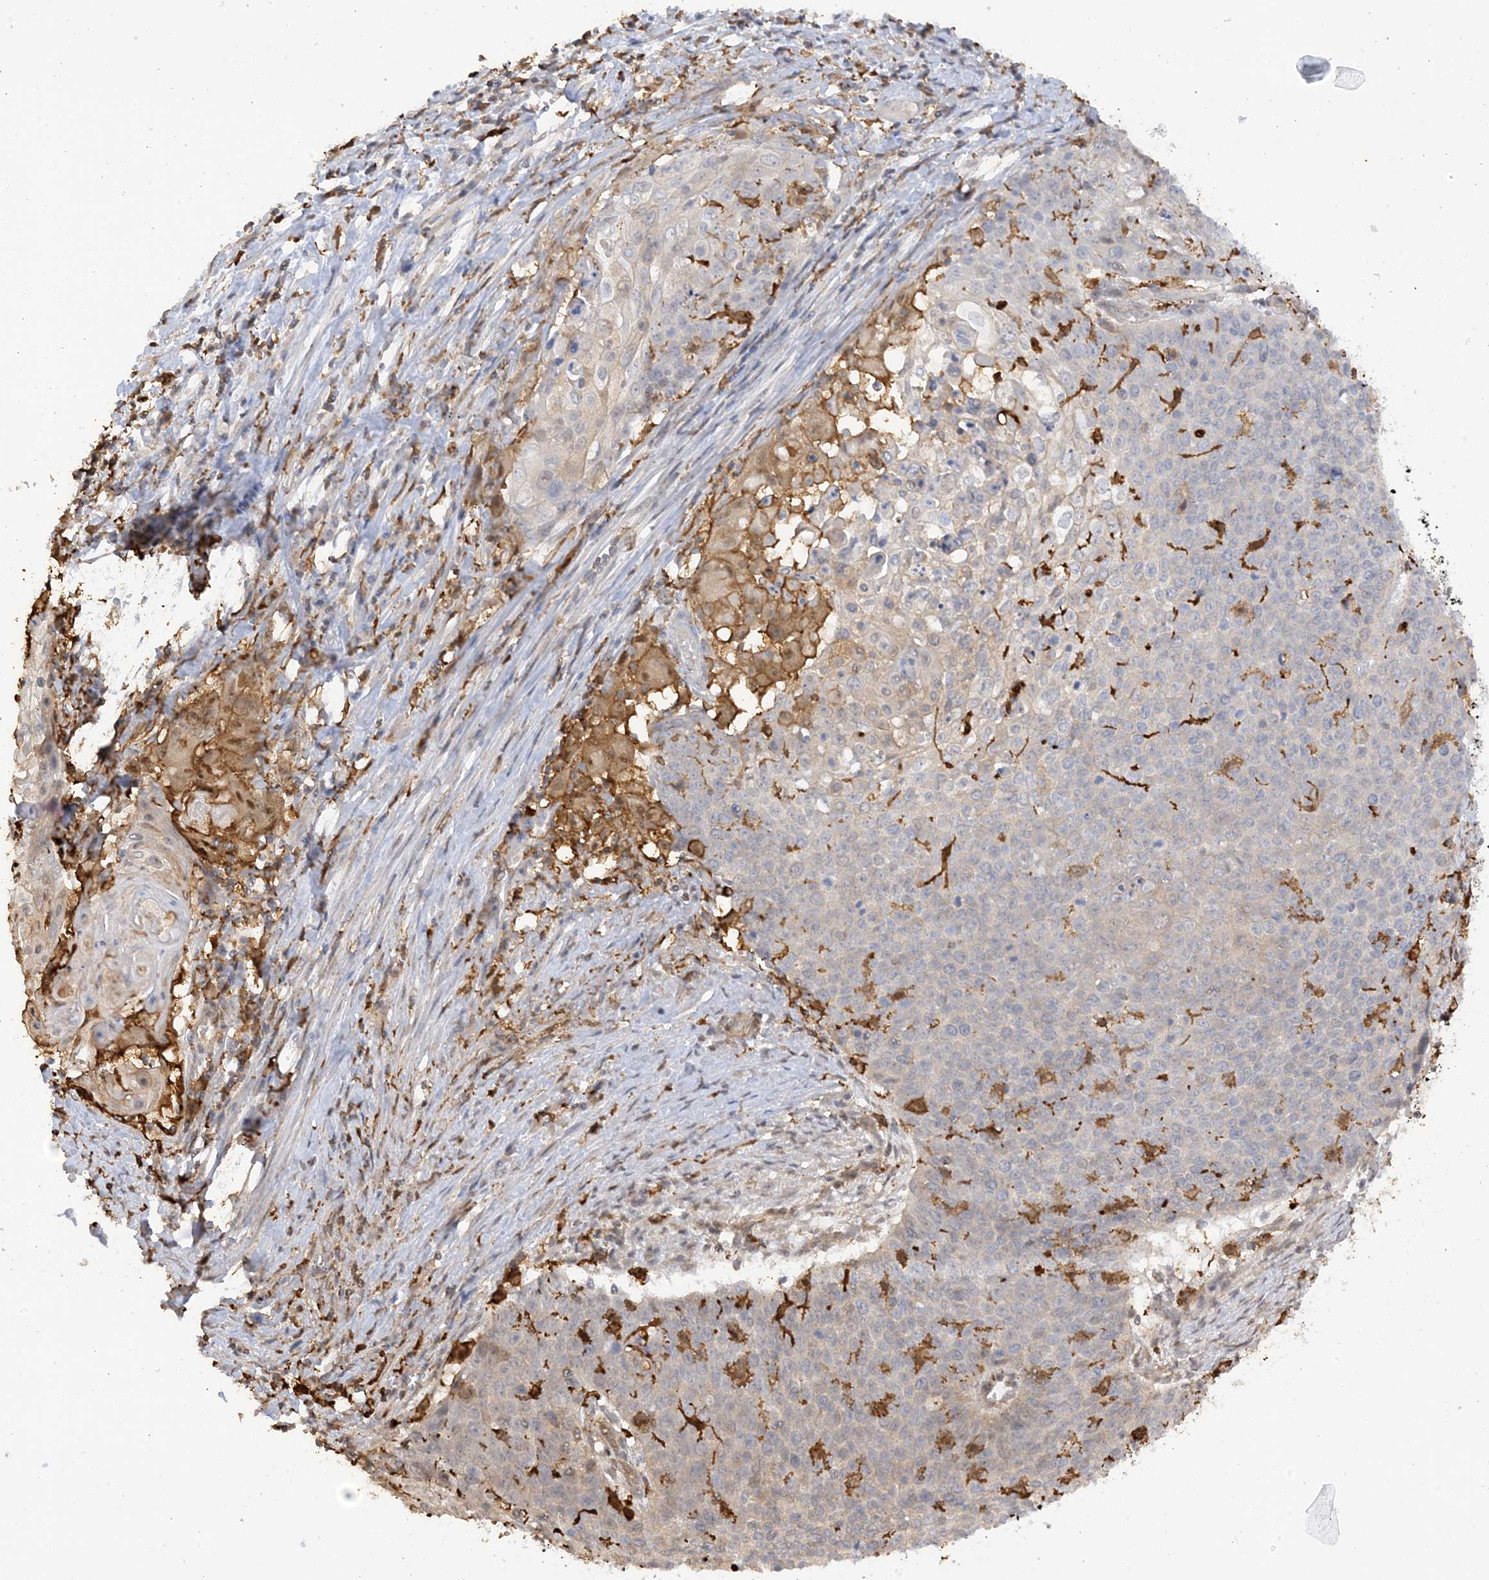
{"staining": {"intensity": "weak", "quantity": "<25%", "location": "cytoplasmic/membranous"}, "tissue": "cervical cancer", "cell_type": "Tumor cells", "image_type": "cancer", "snomed": [{"axis": "morphology", "description": "Squamous cell carcinoma, NOS"}, {"axis": "topography", "description": "Cervix"}], "caption": "Immunohistochemical staining of human squamous cell carcinoma (cervical) displays no significant positivity in tumor cells. (Brightfield microscopy of DAB (3,3'-diaminobenzidine) immunohistochemistry at high magnification).", "gene": "PHACTR2", "patient": {"sex": "female", "age": 39}}